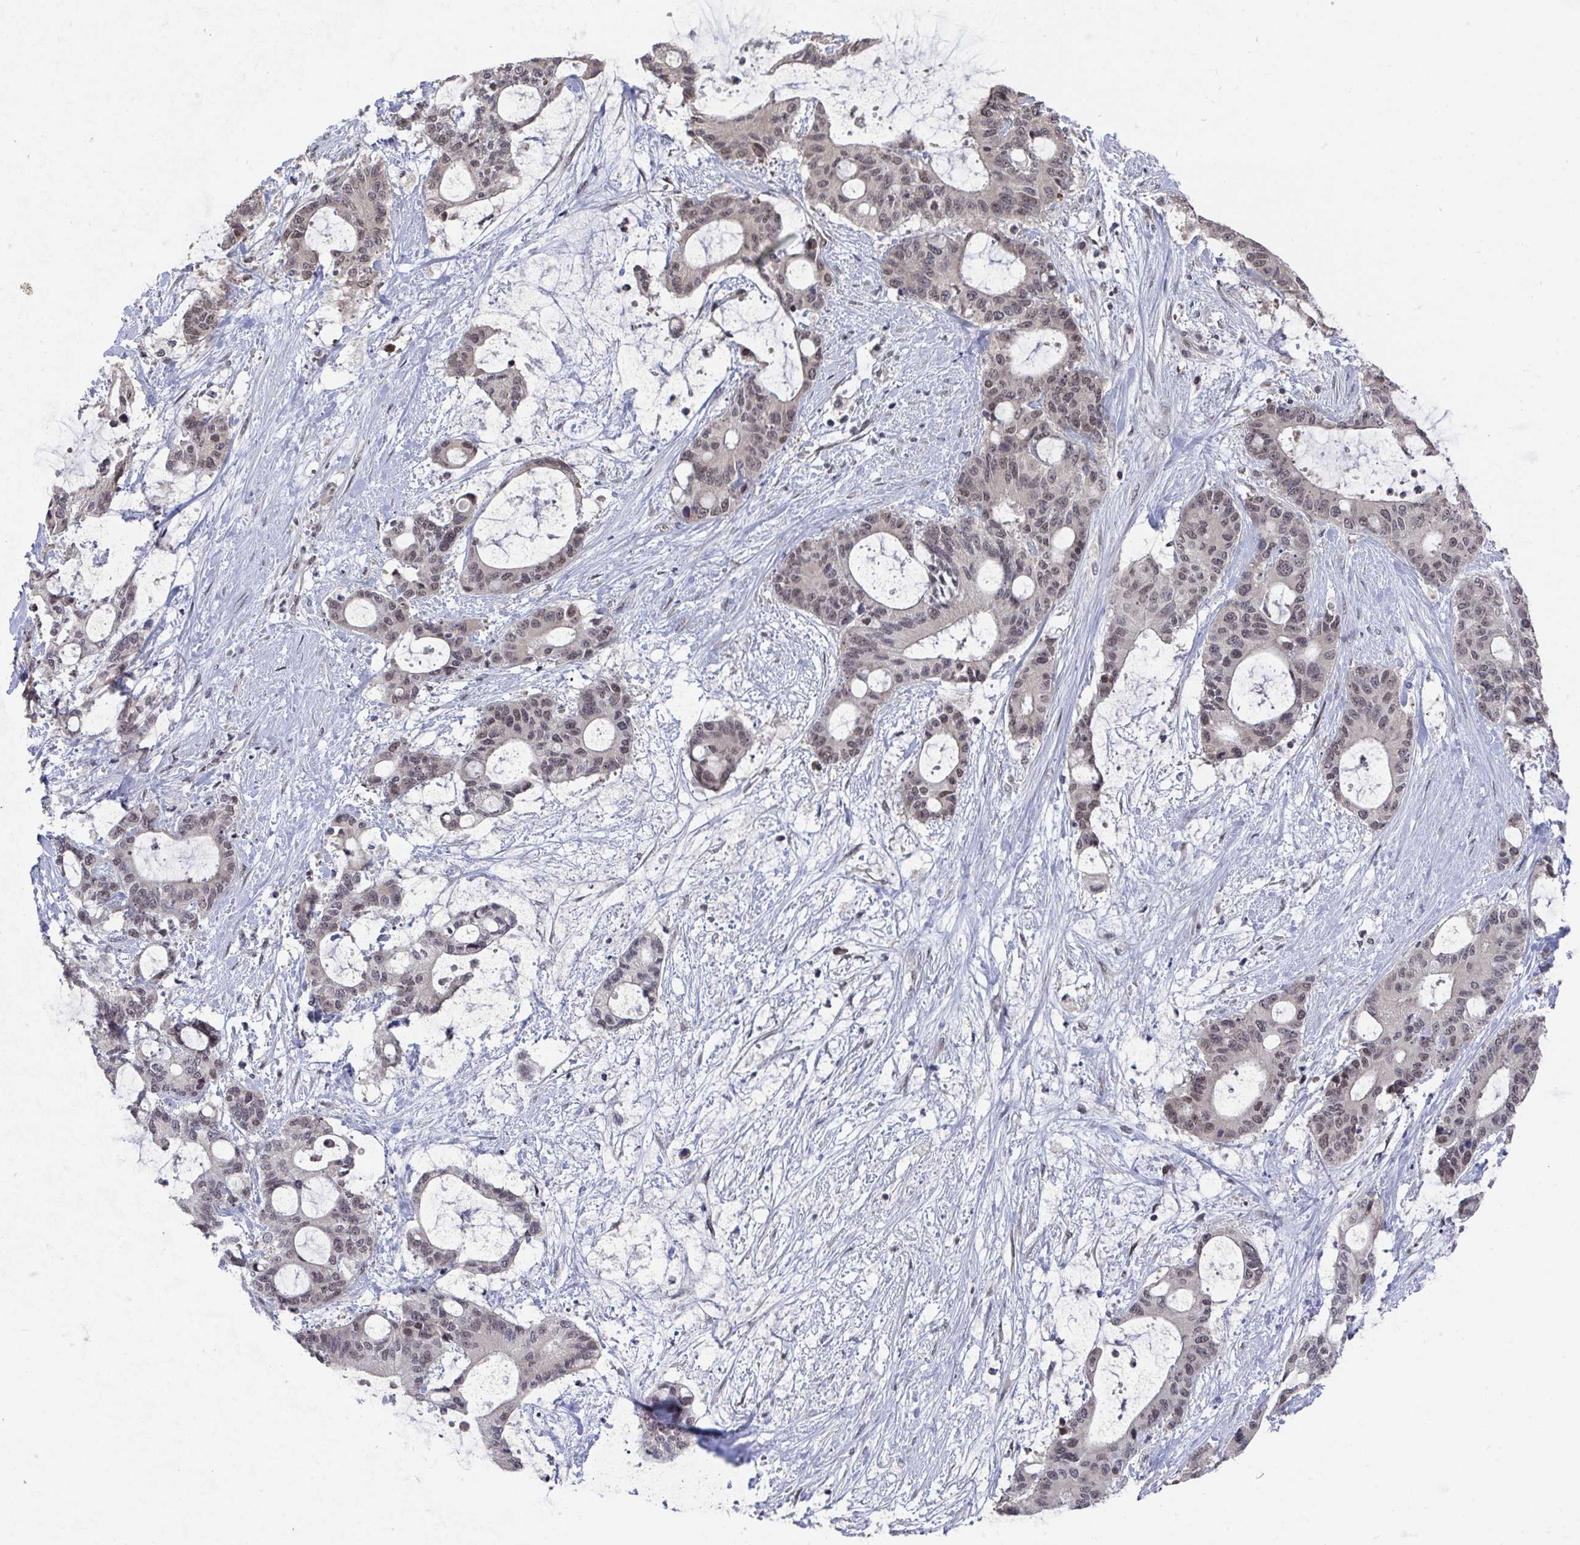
{"staining": {"intensity": "weak", "quantity": ">75%", "location": "nuclear"}, "tissue": "liver cancer", "cell_type": "Tumor cells", "image_type": "cancer", "snomed": [{"axis": "morphology", "description": "Normal tissue, NOS"}, {"axis": "morphology", "description": "Cholangiocarcinoma"}, {"axis": "topography", "description": "Liver"}, {"axis": "topography", "description": "Peripheral nerve tissue"}], "caption": "Liver cancer (cholangiocarcinoma) tissue shows weak nuclear staining in approximately >75% of tumor cells", "gene": "JMJD1C", "patient": {"sex": "female", "age": 73}}